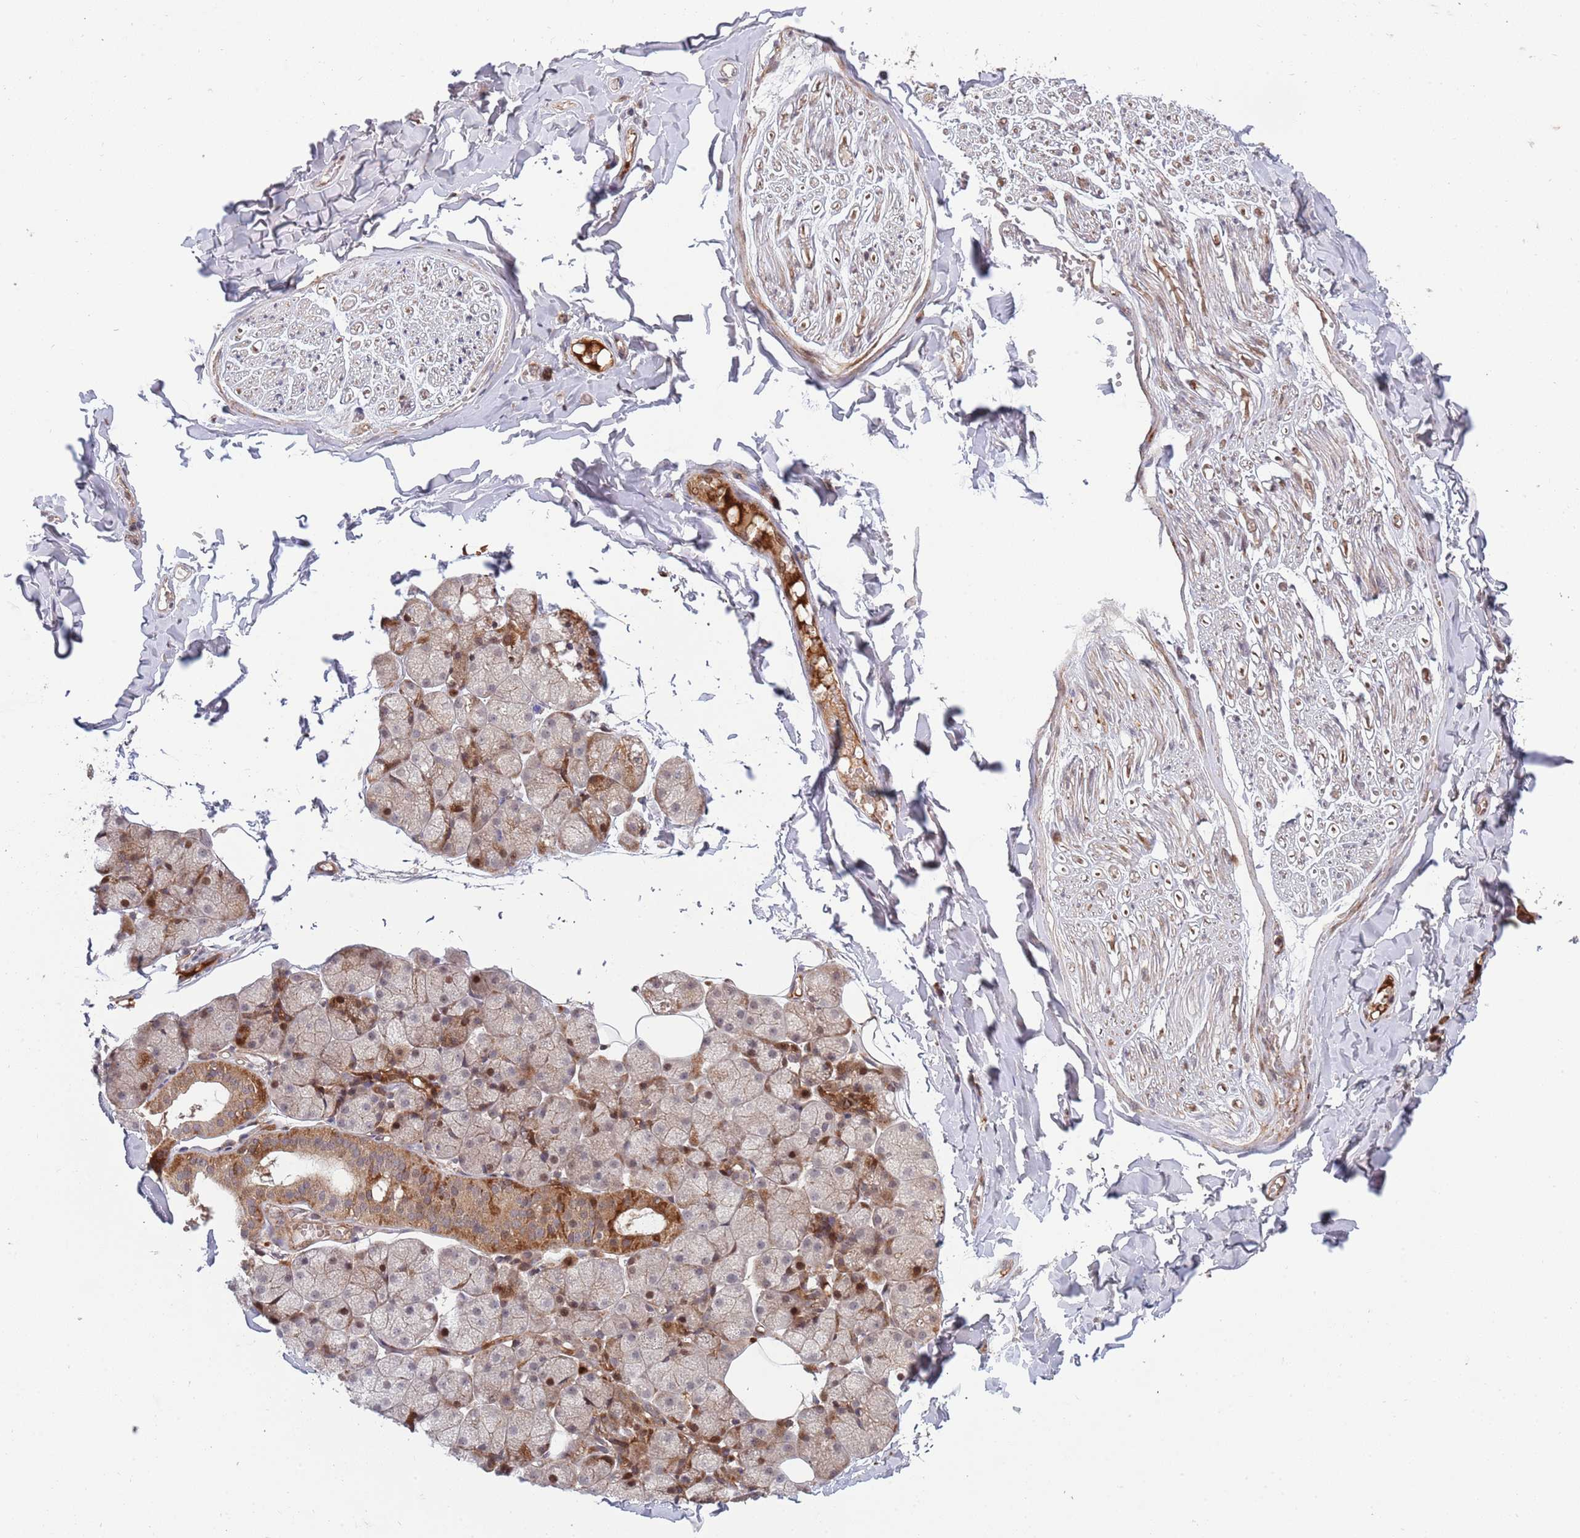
{"staining": {"intensity": "strong", "quantity": "25%-75%", "location": "nuclear"}, "tissue": "soft tissue", "cell_type": "Chondrocytes", "image_type": "normal", "snomed": [{"axis": "morphology", "description": "Normal tissue, NOS"}, {"axis": "topography", "description": "Salivary gland"}, {"axis": "topography", "description": "Peripheral nerve tissue"}], "caption": "A photomicrograph of soft tissue stained for a protein displays strong nuclear brown staining in chondrocytes. Immunohistochemistry stains the protein of interest in brown and the nuclei are stained blue.", "gene": "NT5DC4", "patient": {"sex": "male", "age": 38}}